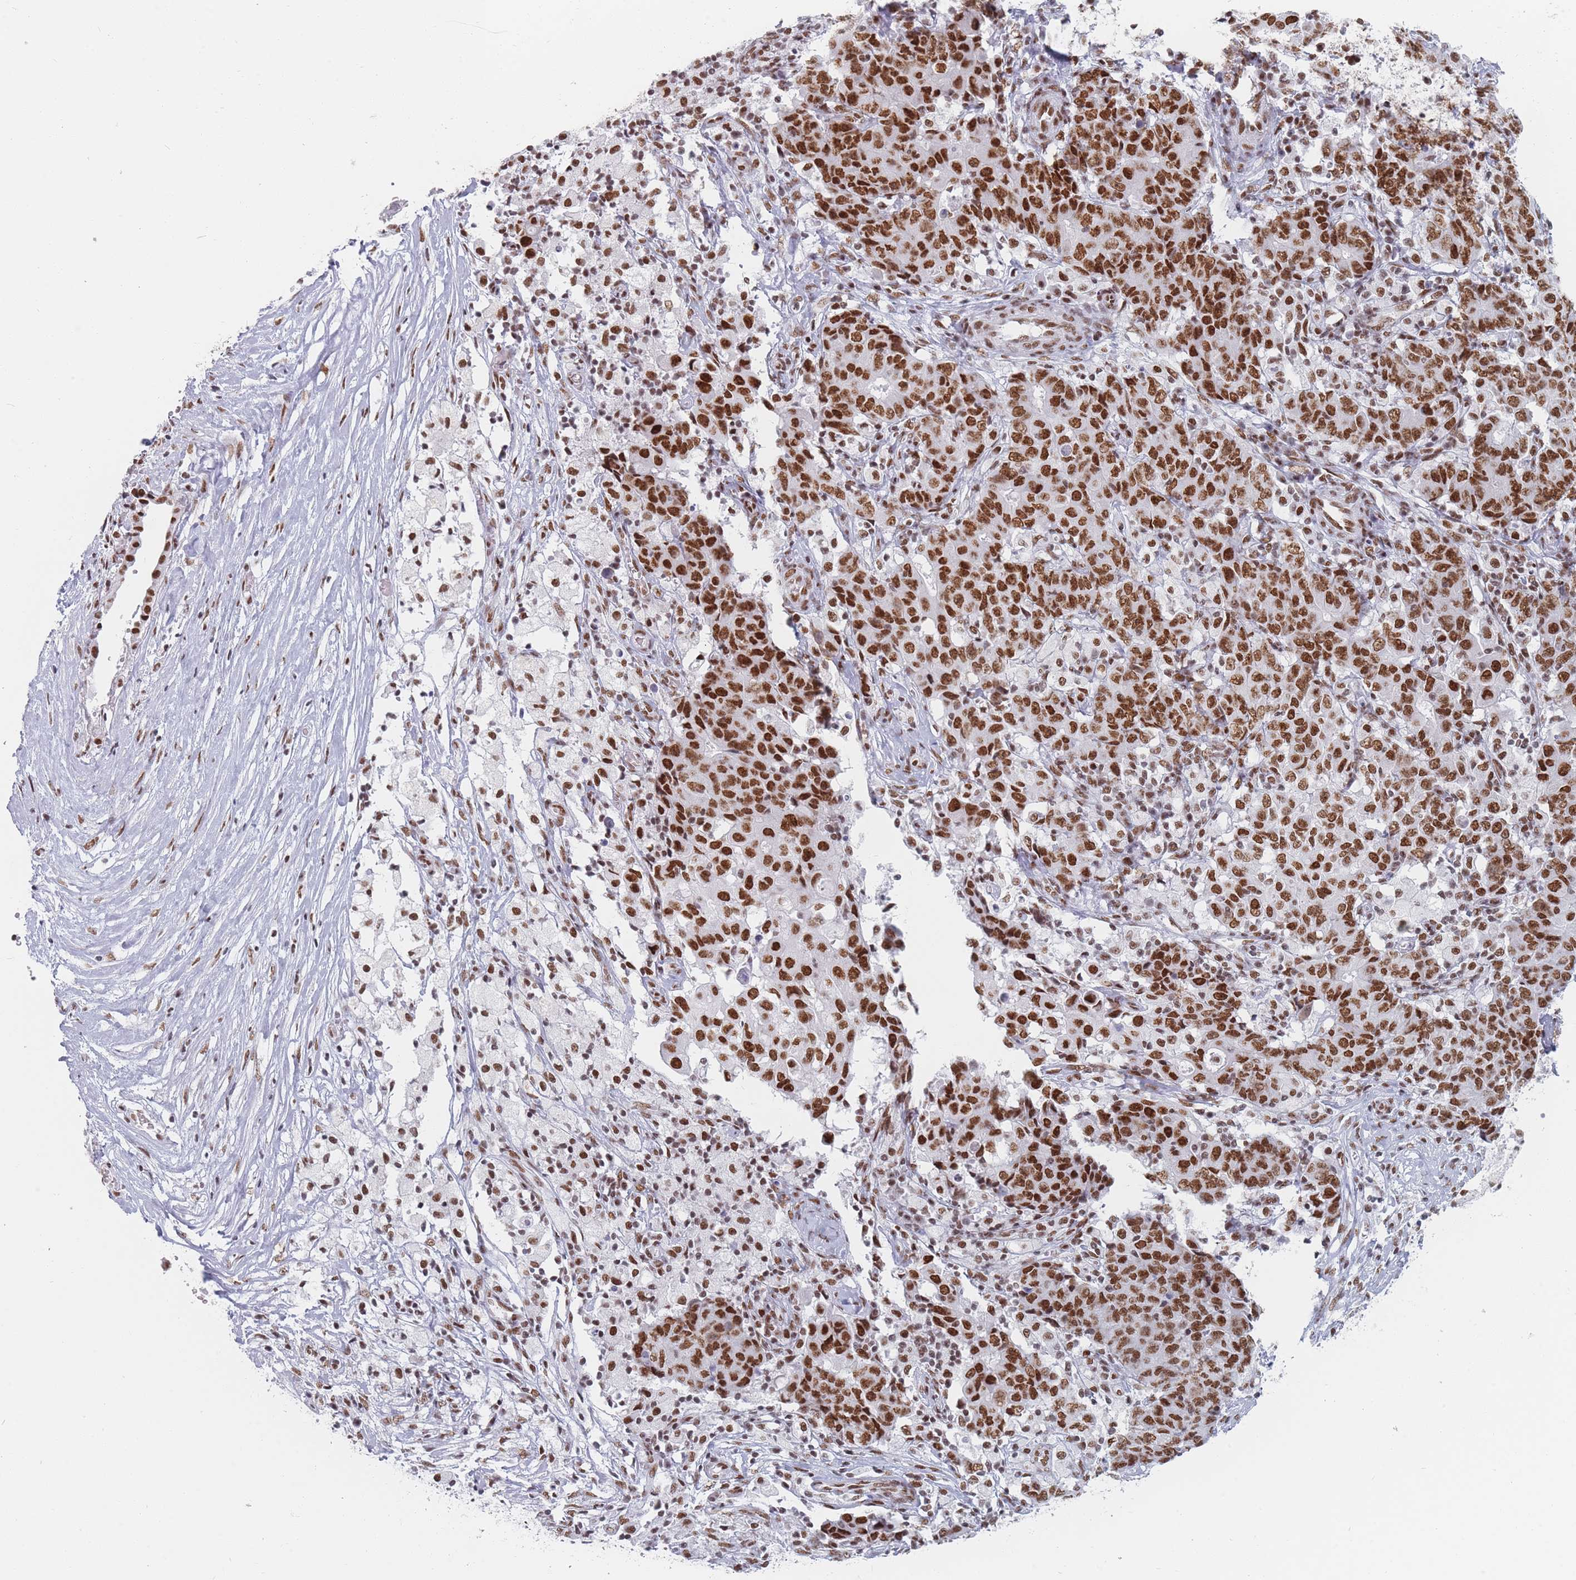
{"staining": {"intensity": "strong", "quantity": ">75%", "location": "nuclear"}, "tissue": "ovarian cancer", "cell_type": "Tumor cells", "image_type": "cancer", "snomed": [{"axis": "morphology", "description": "Carcinoma, endometroid"}, {"axis": "topography", "description": "Ovary"}], "caption": "Immunohistochemical staining of human endometroid carcinoma (ovarian) demonstrates high levels of strong nuclear protein expression in approximately >75% of tumor cells.", "gene": "SAFB2", "patient": {"sex": "female", "age": 42}}